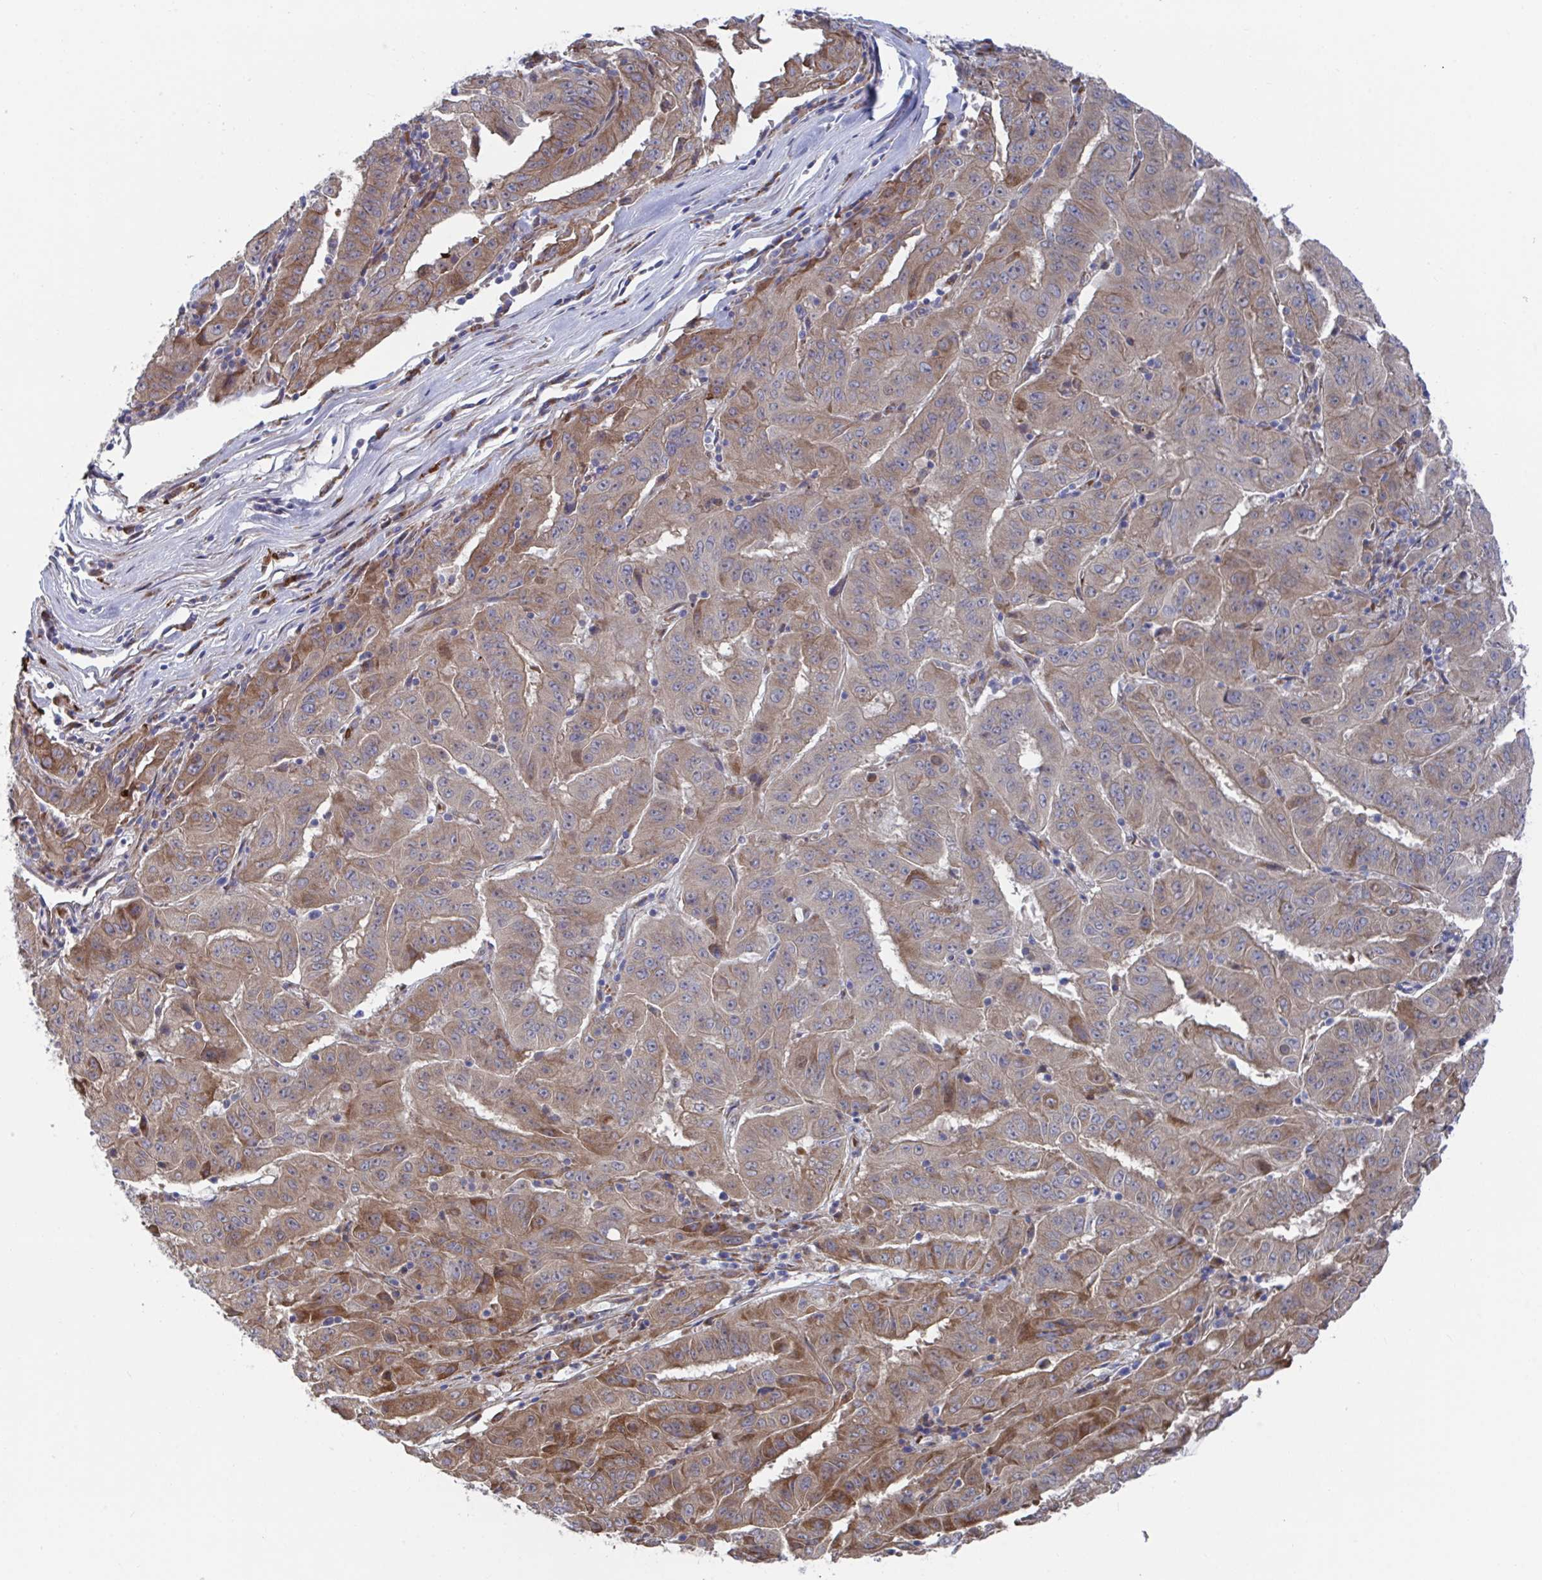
{"staining": {"intensity": "moderate", "quantity": "25%-75%", "location": "cytoplasmic/membranous"}, "tissue": "pancreatic cancer", "cell_type": "Tumor cells", "image_type": "cancer", "snomed": [{"axis": "morphology", "description": "Adenocarcinoma, NOS"}, {"axis": "topography", "description": "Pancreas"}], "caption": "IHC micrograph of human pancreatic cancer stained for a protein (brown), which displays medium levels of moderate cytoplasmic/membranous staining in about 25%-75% of tumor cells.", "gene": "FJX1", "patient": {"sex": "male", "age": 63}}